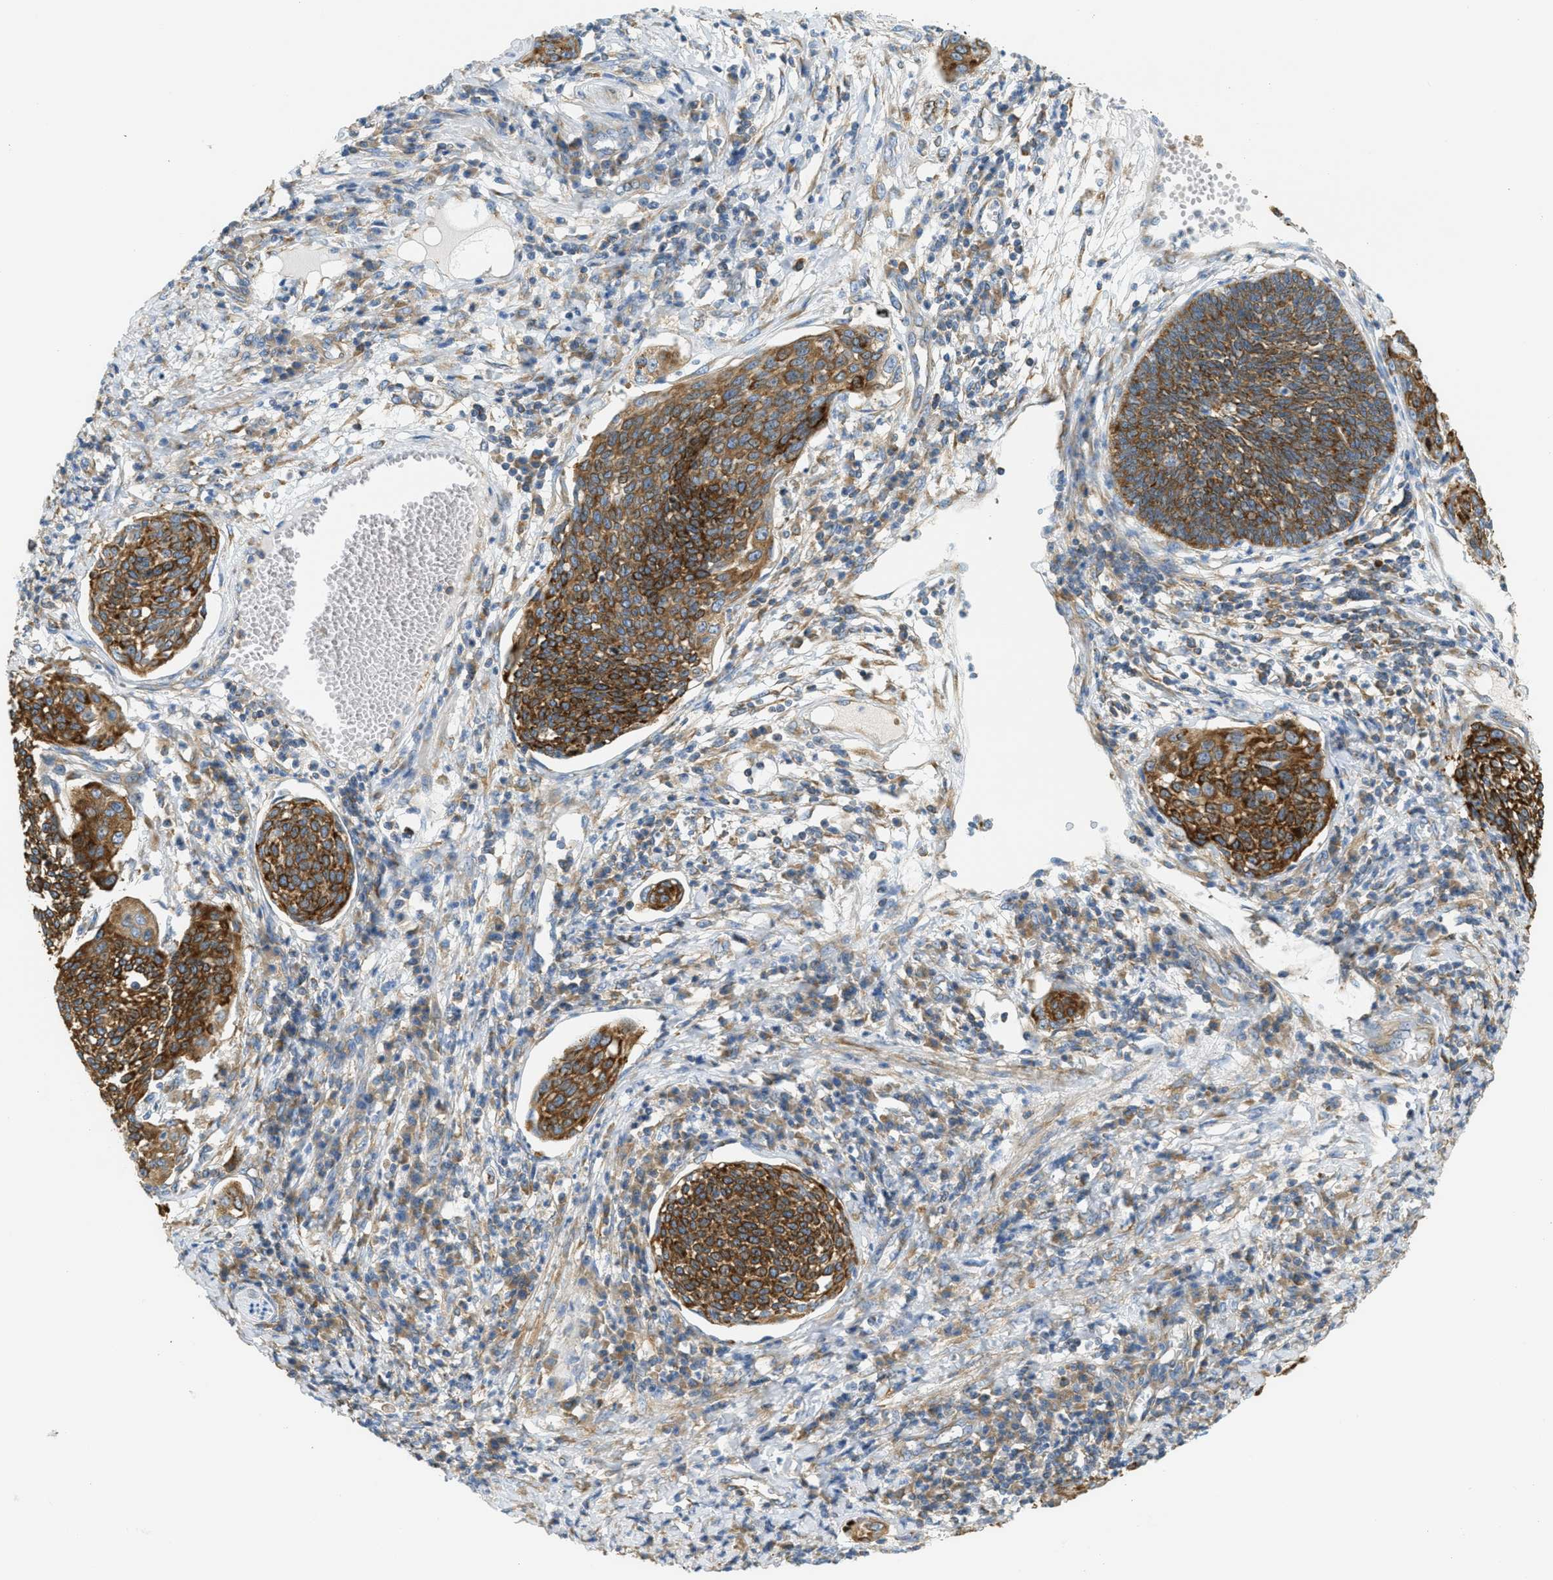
{"staining": {"intensity": "strong", "quantity": ">75%", "location": "cytoplasmic/membranous"}, "tissue": "cervical cancer", "cell_type": "Tumor cells", "image_type": "cancer", "snomed": [{"axis": "morphology", "description": "Squamous cell carcinoma, NOS"}, {"axis": "topography", "description": "Cervix"}], "caption": "High-magnification brightfield microscopy of cervical cancer stained with DAB (3,3'-diaminobenzidine) (brown) and counterstained with hematoxylin (blue). tumor cells exhibit strong cytoplasmic/membranous staining is appreciated in about>75% of cells.", "gene": "ABCF1", "patient": {"sex": "female", "age": 34}}